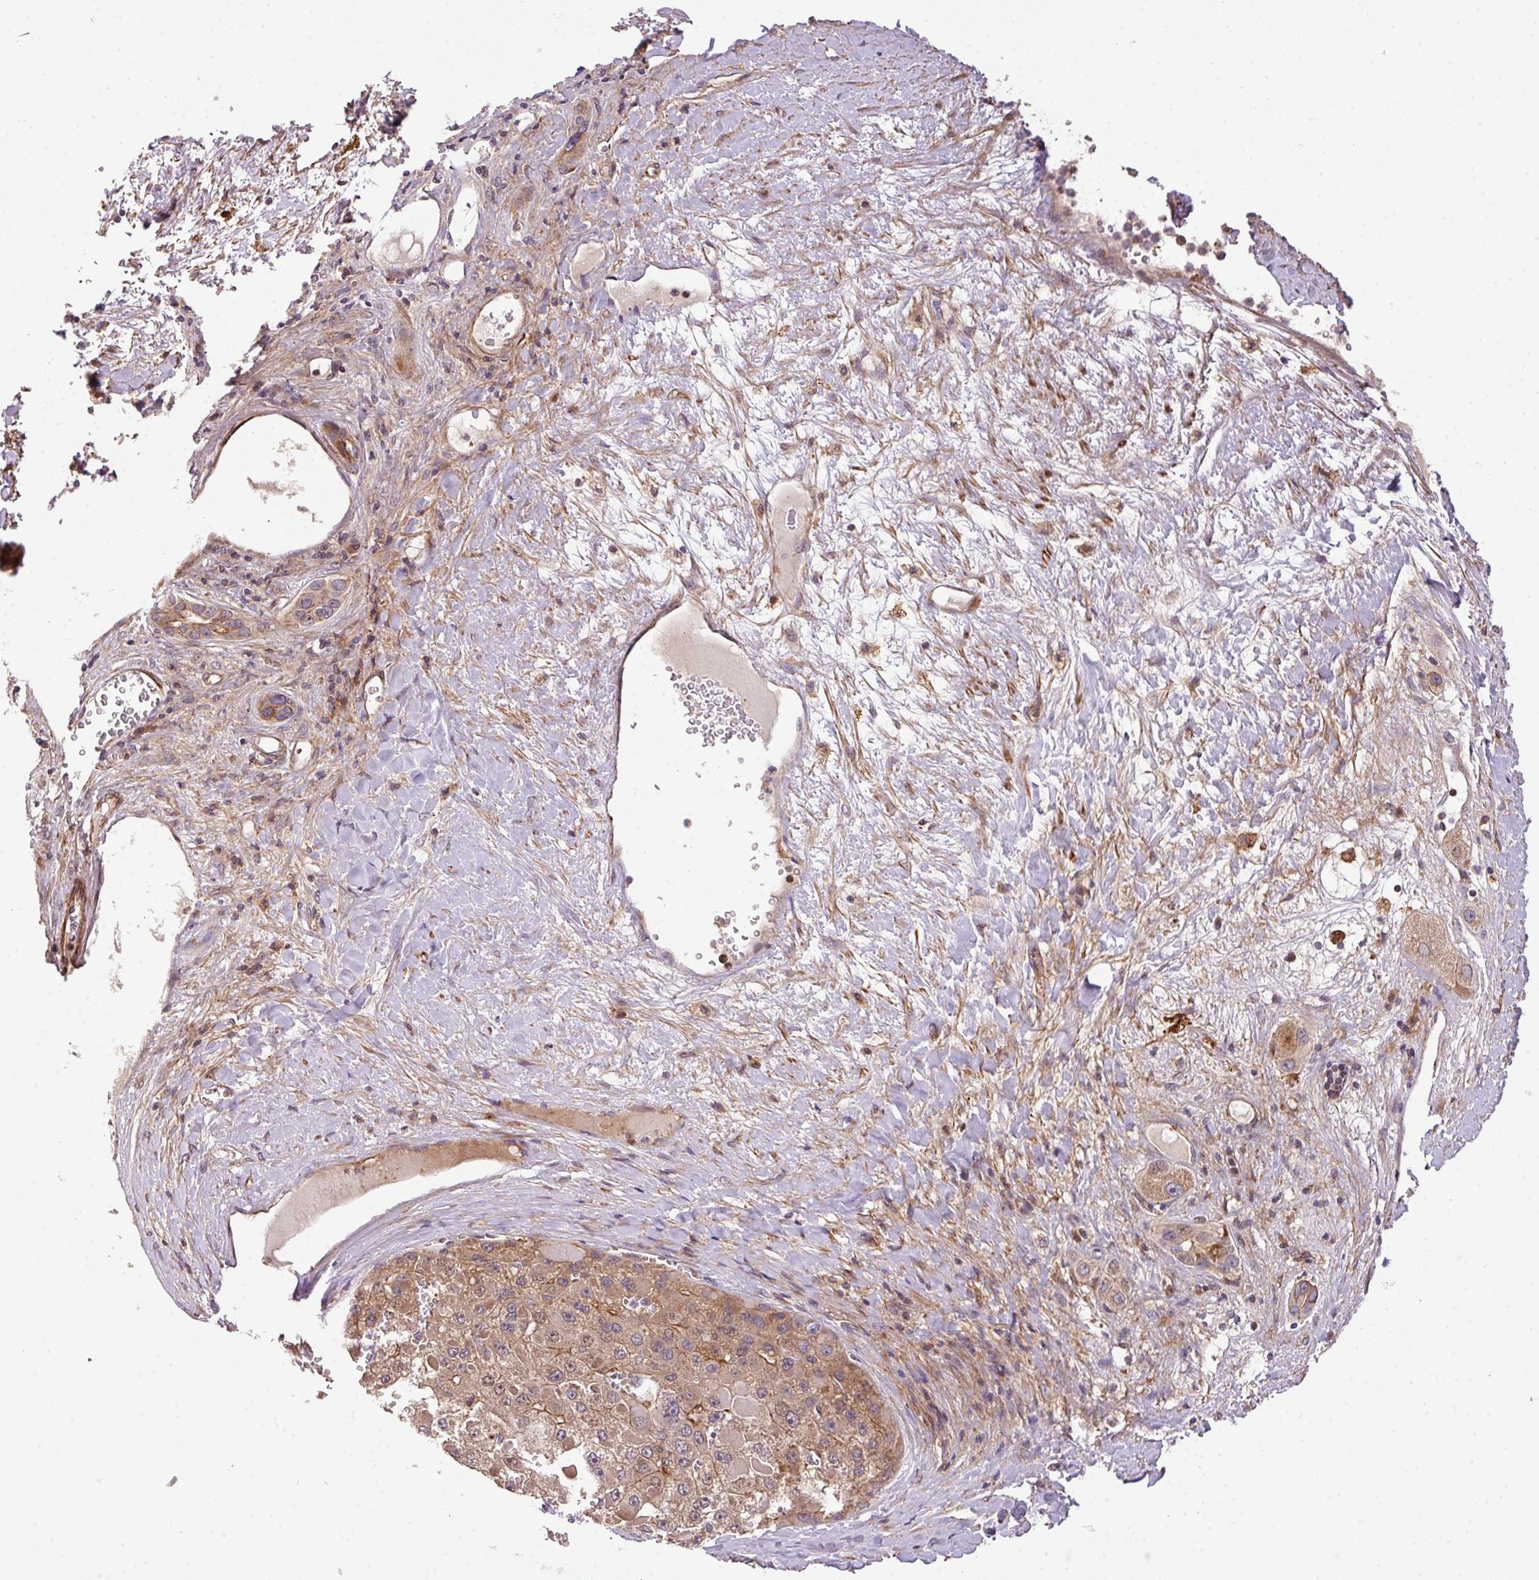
{"staining": {"intensity": "moderate", "quantity": ">75%", "location": "cytoplasmic/membranous"}, "tissue": "liver cancer", "cell_type": "Tumor cells", "image_type": "cancer", "snomed": [{"axis": "morphology", "description": "Carcinoma, Hepatocellular, NOS"}, {"axis": "topography", "description": "Liver"}], "caption": "Immunohistochemistry (IHC) image of liver cancer stained for a protein (brown), which displays medium levels of moderate cytoplasmic/membranous positivity in approximately >75% of tumor cells.", "gene": "CASS4", "patient": {"sex": "female", "age": 73}}